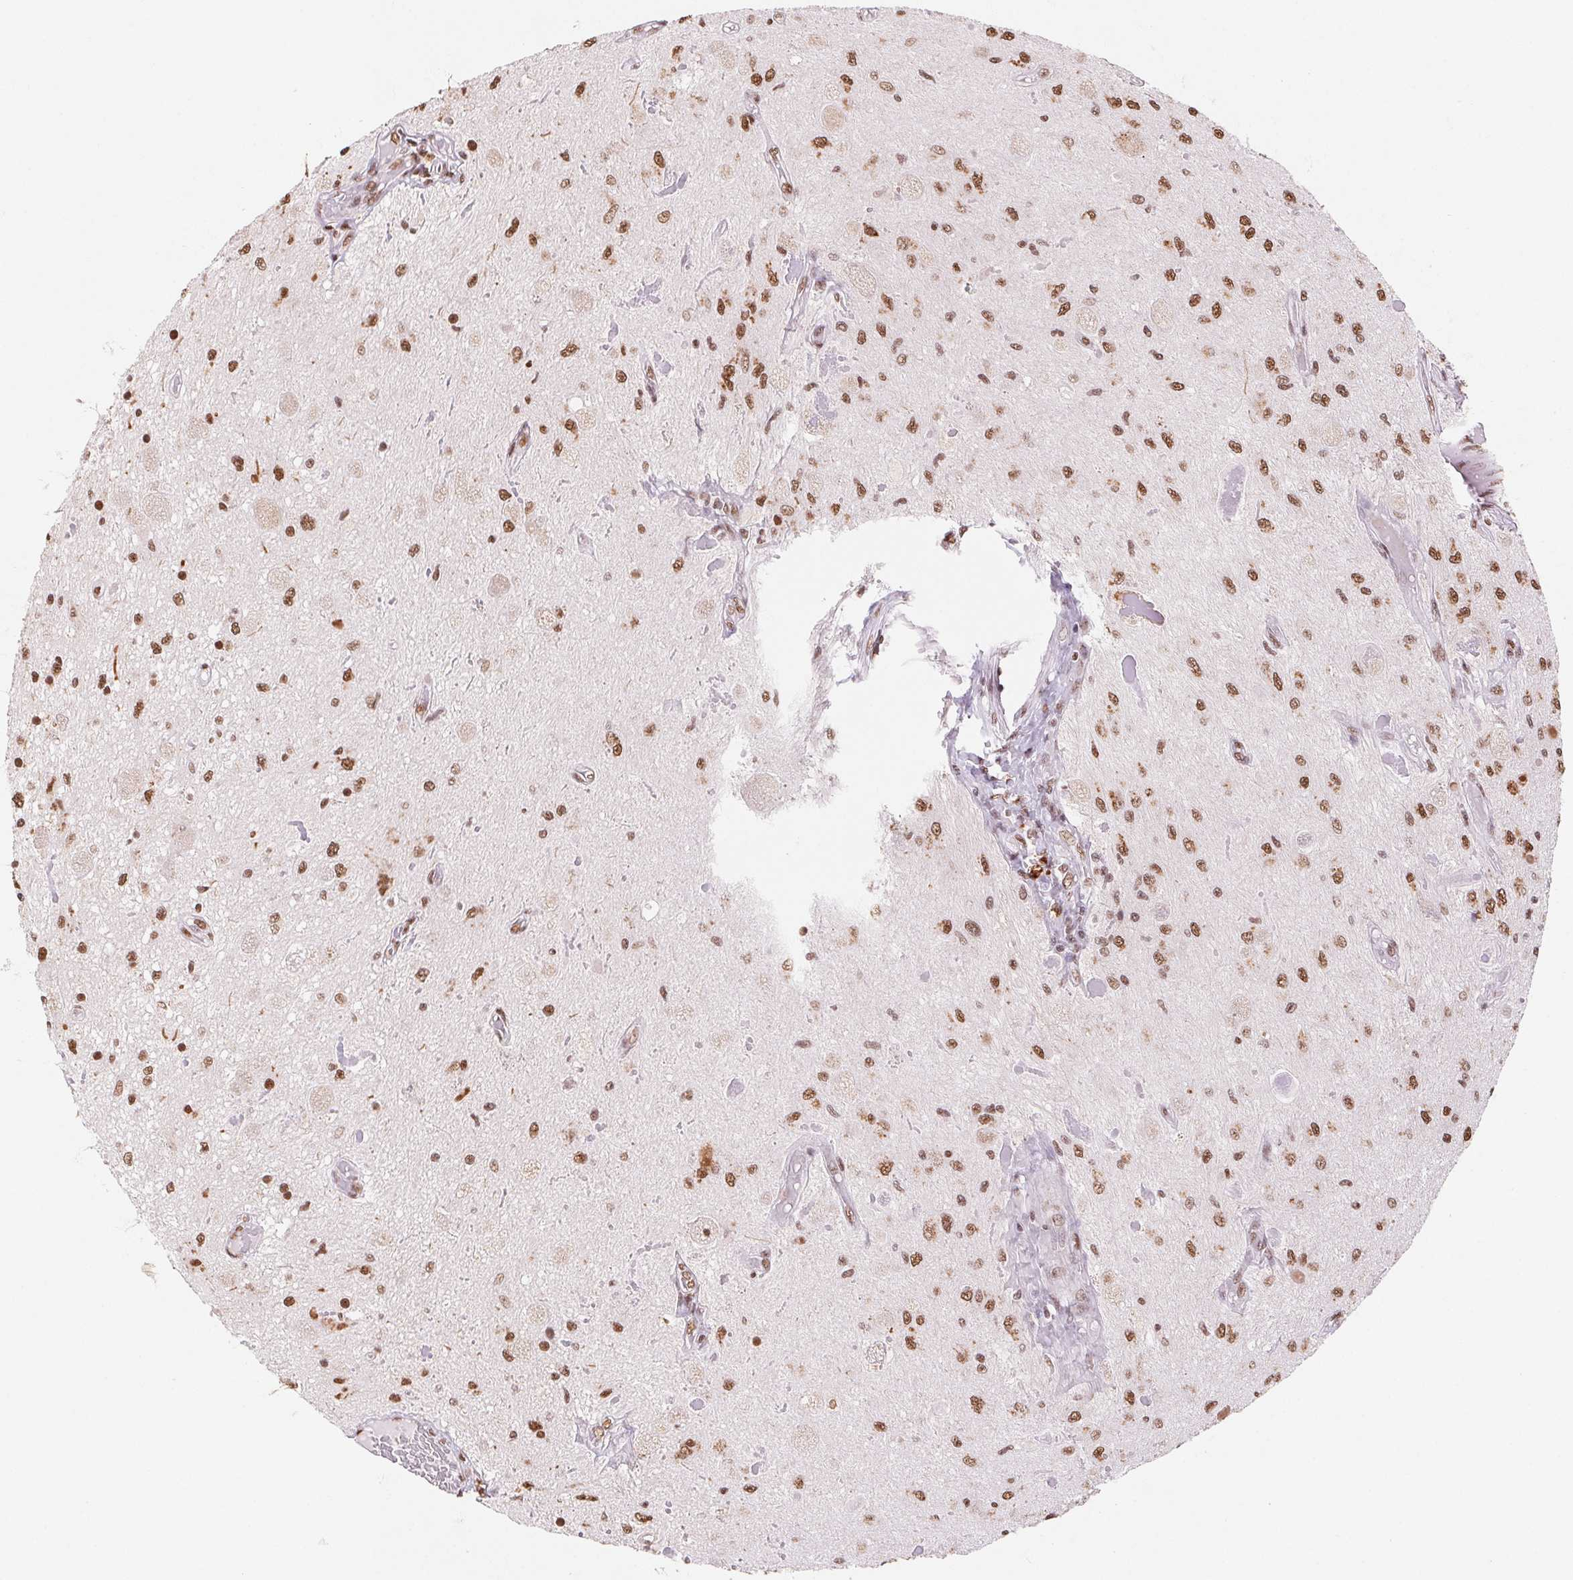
{"staining": {"intensity": "strong", "quantity": ">75%", "location": "nuclear"}, "tissue": "glioma", "cell_type": "Tumor cells", "image_type": "cancer", "snomed": [{"axis": "morphology", "description": "Glioma, malignant, Low grade"}, {"axis": "topography", "description": "Cerebellum"}], "caption": "Immunohistochemical staining of malignant glioma (low-grade) demonstrates high levels of strong nuclear protein positivity in approximately >75% of tumor cells.", "gene": "SNRPG", "patient": {"sex": "female", "age": 14}}